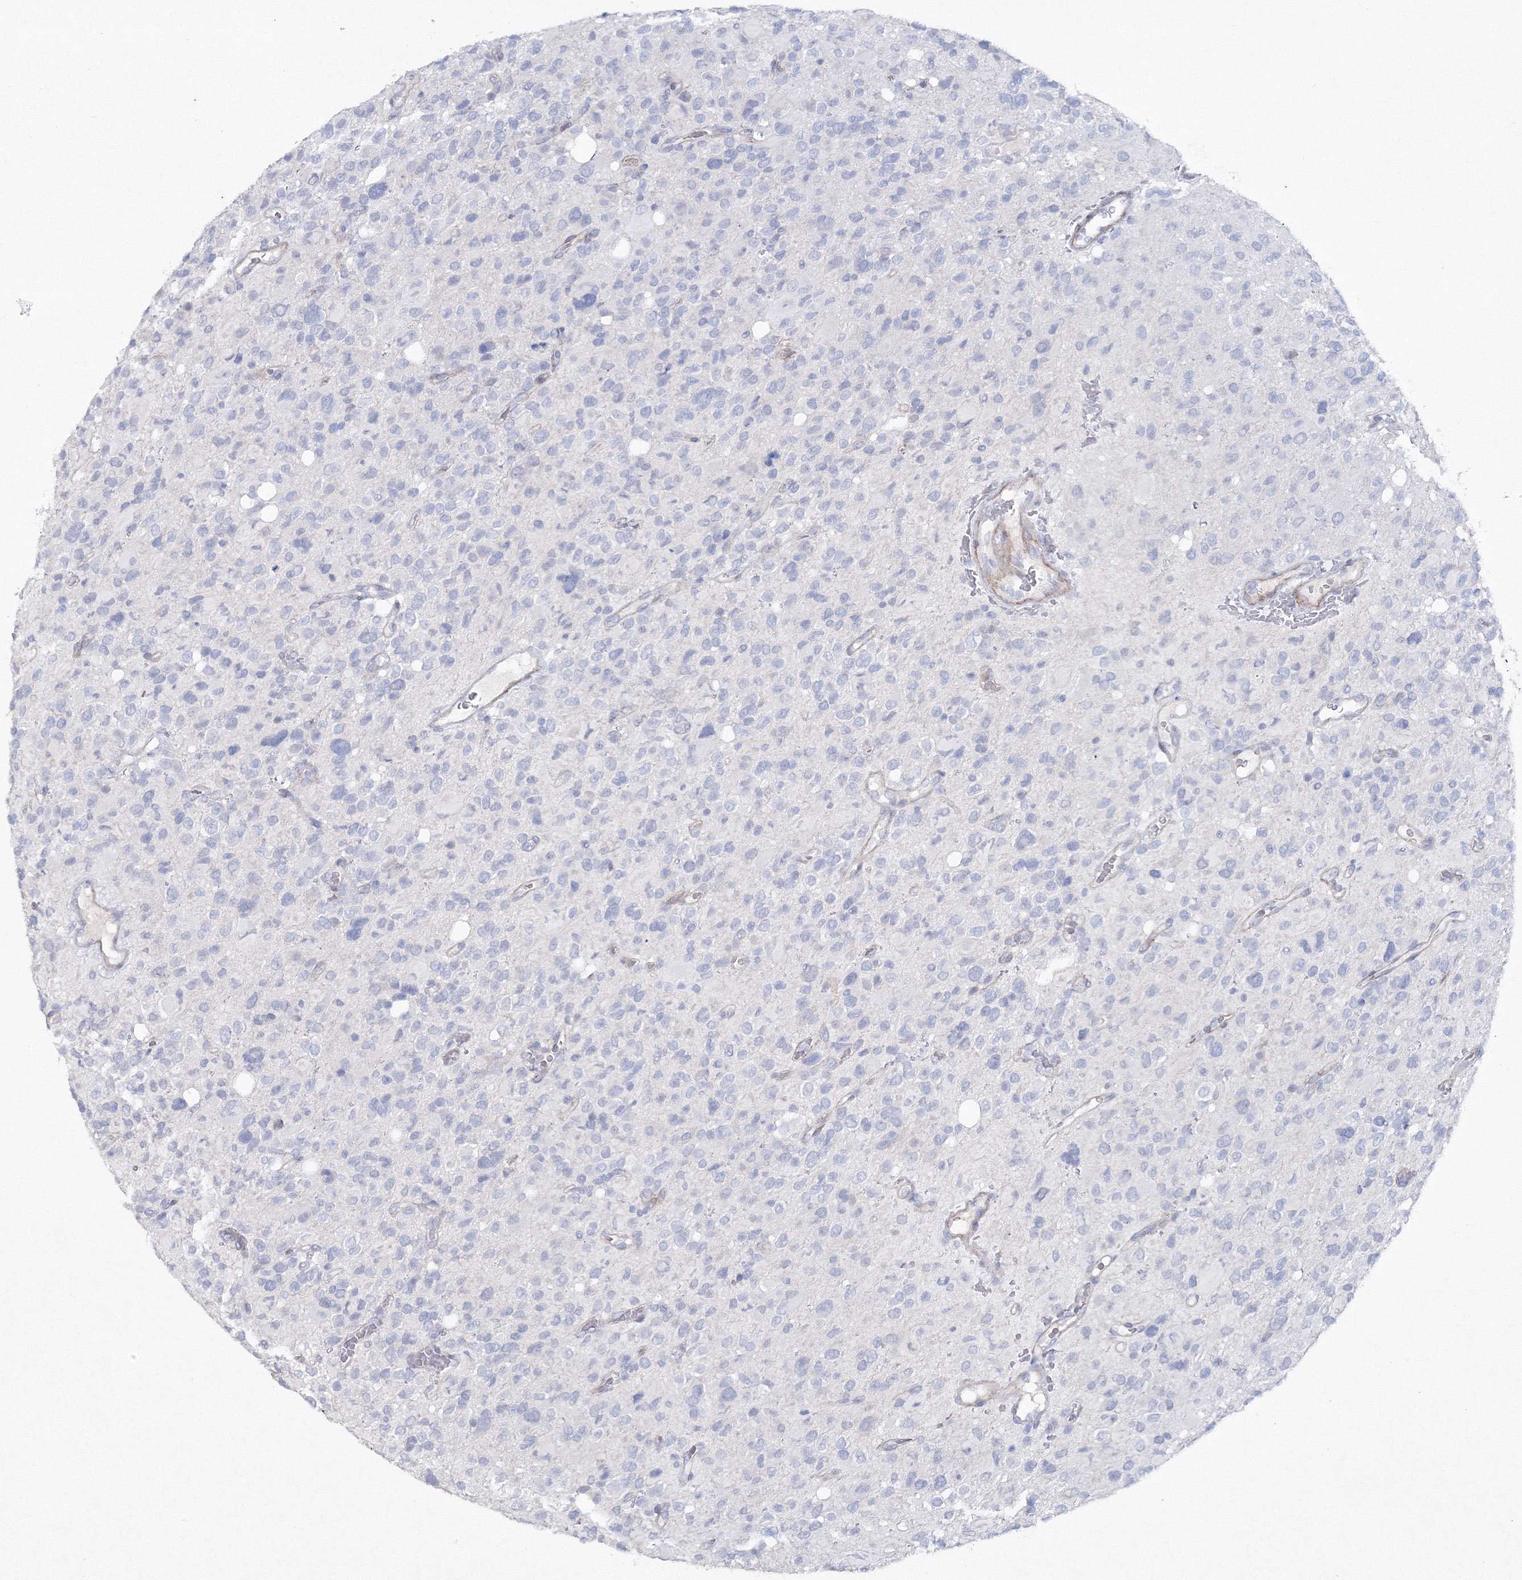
{"staining": {"intensity": "negative", "quantity": "none", "location": "none"}, "tissue": "glioma", "cell_type": "Tumor cells", "image_type": "cancer", "snomed": [{"axis": "morphology", "description": "Glioma, malignant, High grade"}, {"axis": "topography", "description": "Brain"}], "caption": "Tumor cells are negative for brown protein staining in malignant glioma (high-grade).", "gene": "GCKR", "patient": {"sex": "male", "age": 48}}